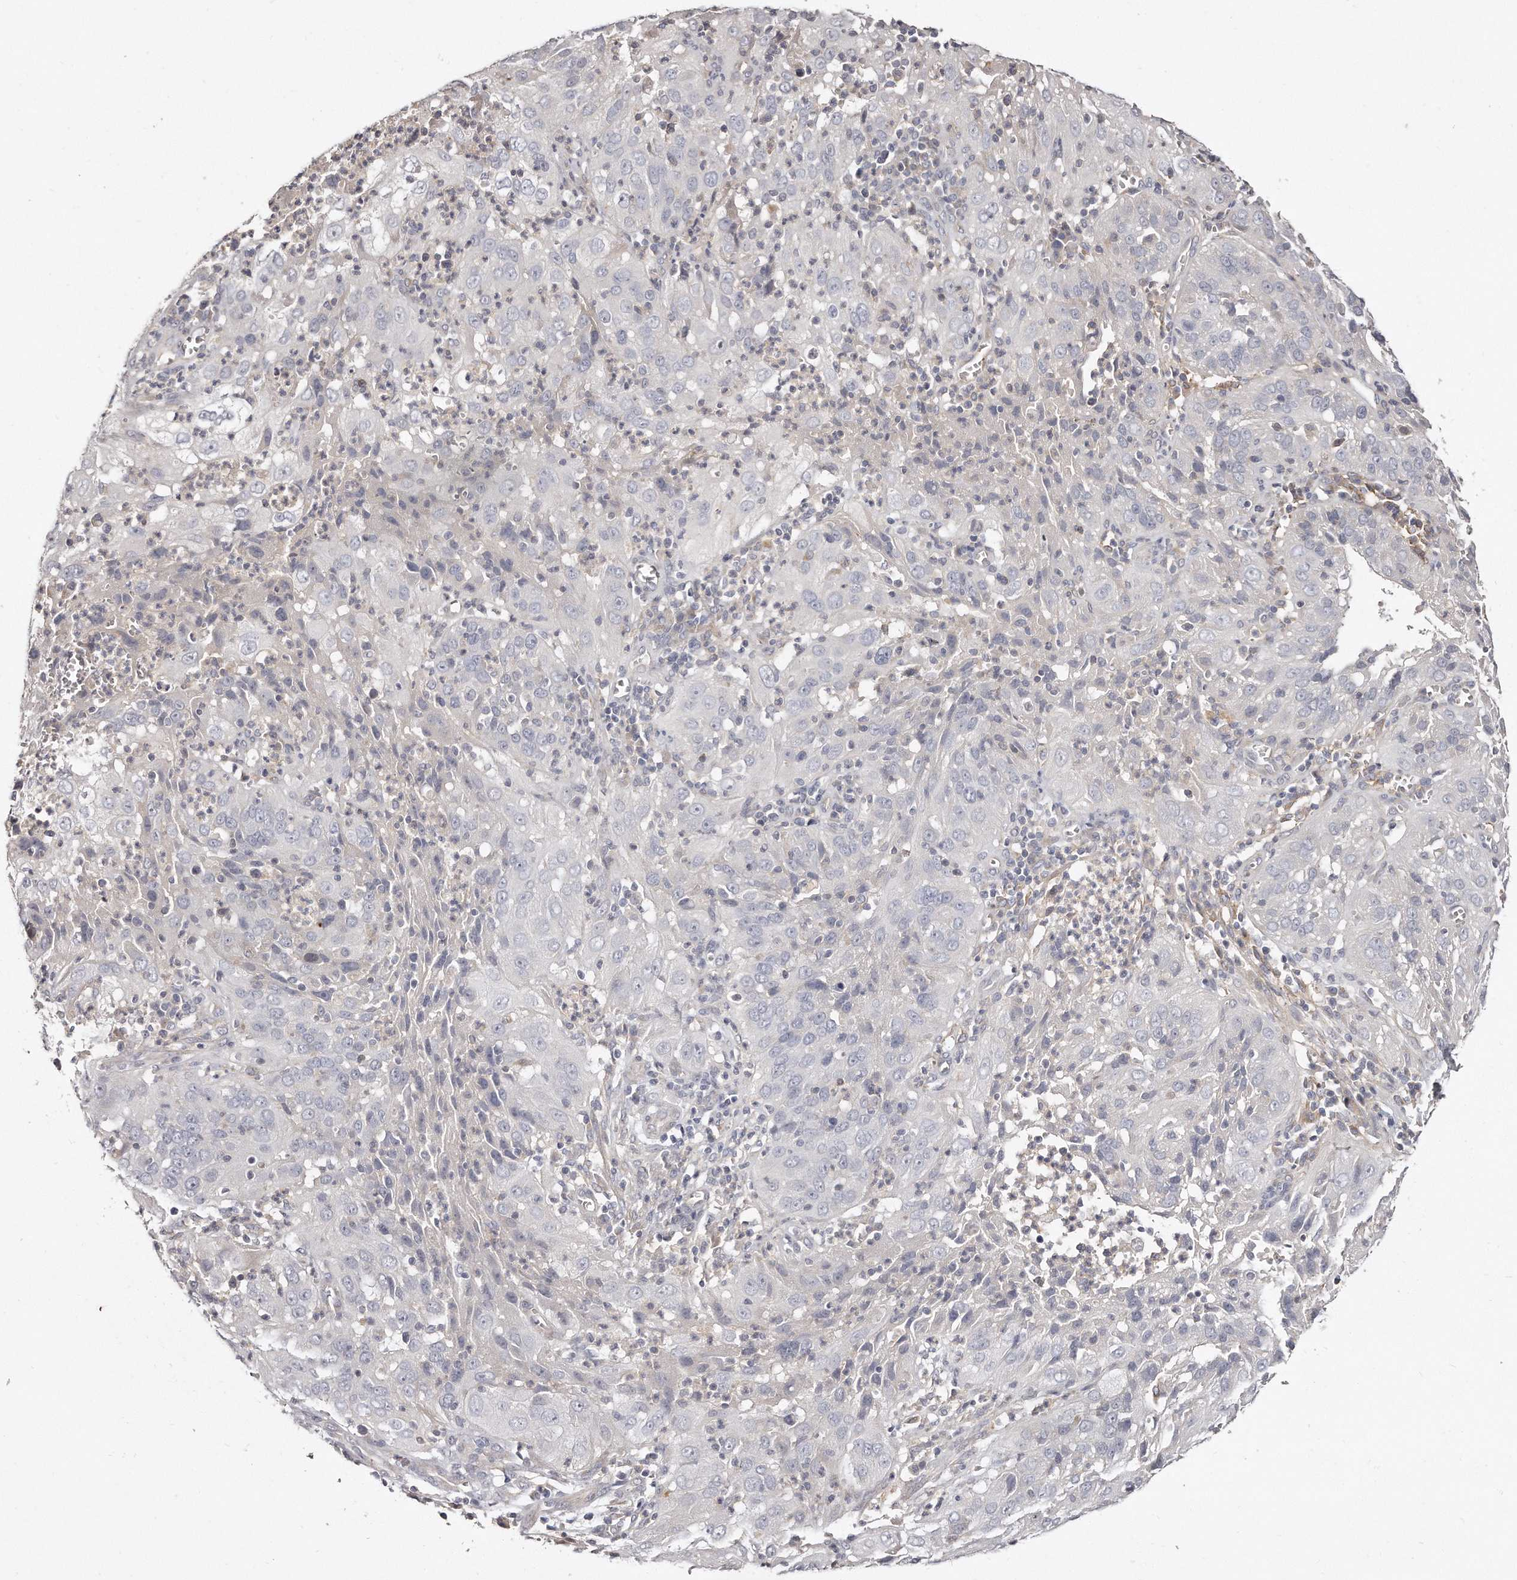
{"staining": {"intensity": "negative", "quantity": "none", "location": "none"}, "tissue": "cervical cancer", "cell_type": "Tumor cells", "image_type": "cancer", "snomed": [{"axis": "morphology", "description": "Squamous cell carcinoma, NOS"}, {"axis": "topography", "description": "Cervix"}], "caption": "IHC of cervical cancer (squamous cell carcinoma) shows no positivity in tumor cells.", "gene": "TTLL4", "patient": {"sex": "female", "age": 32}}